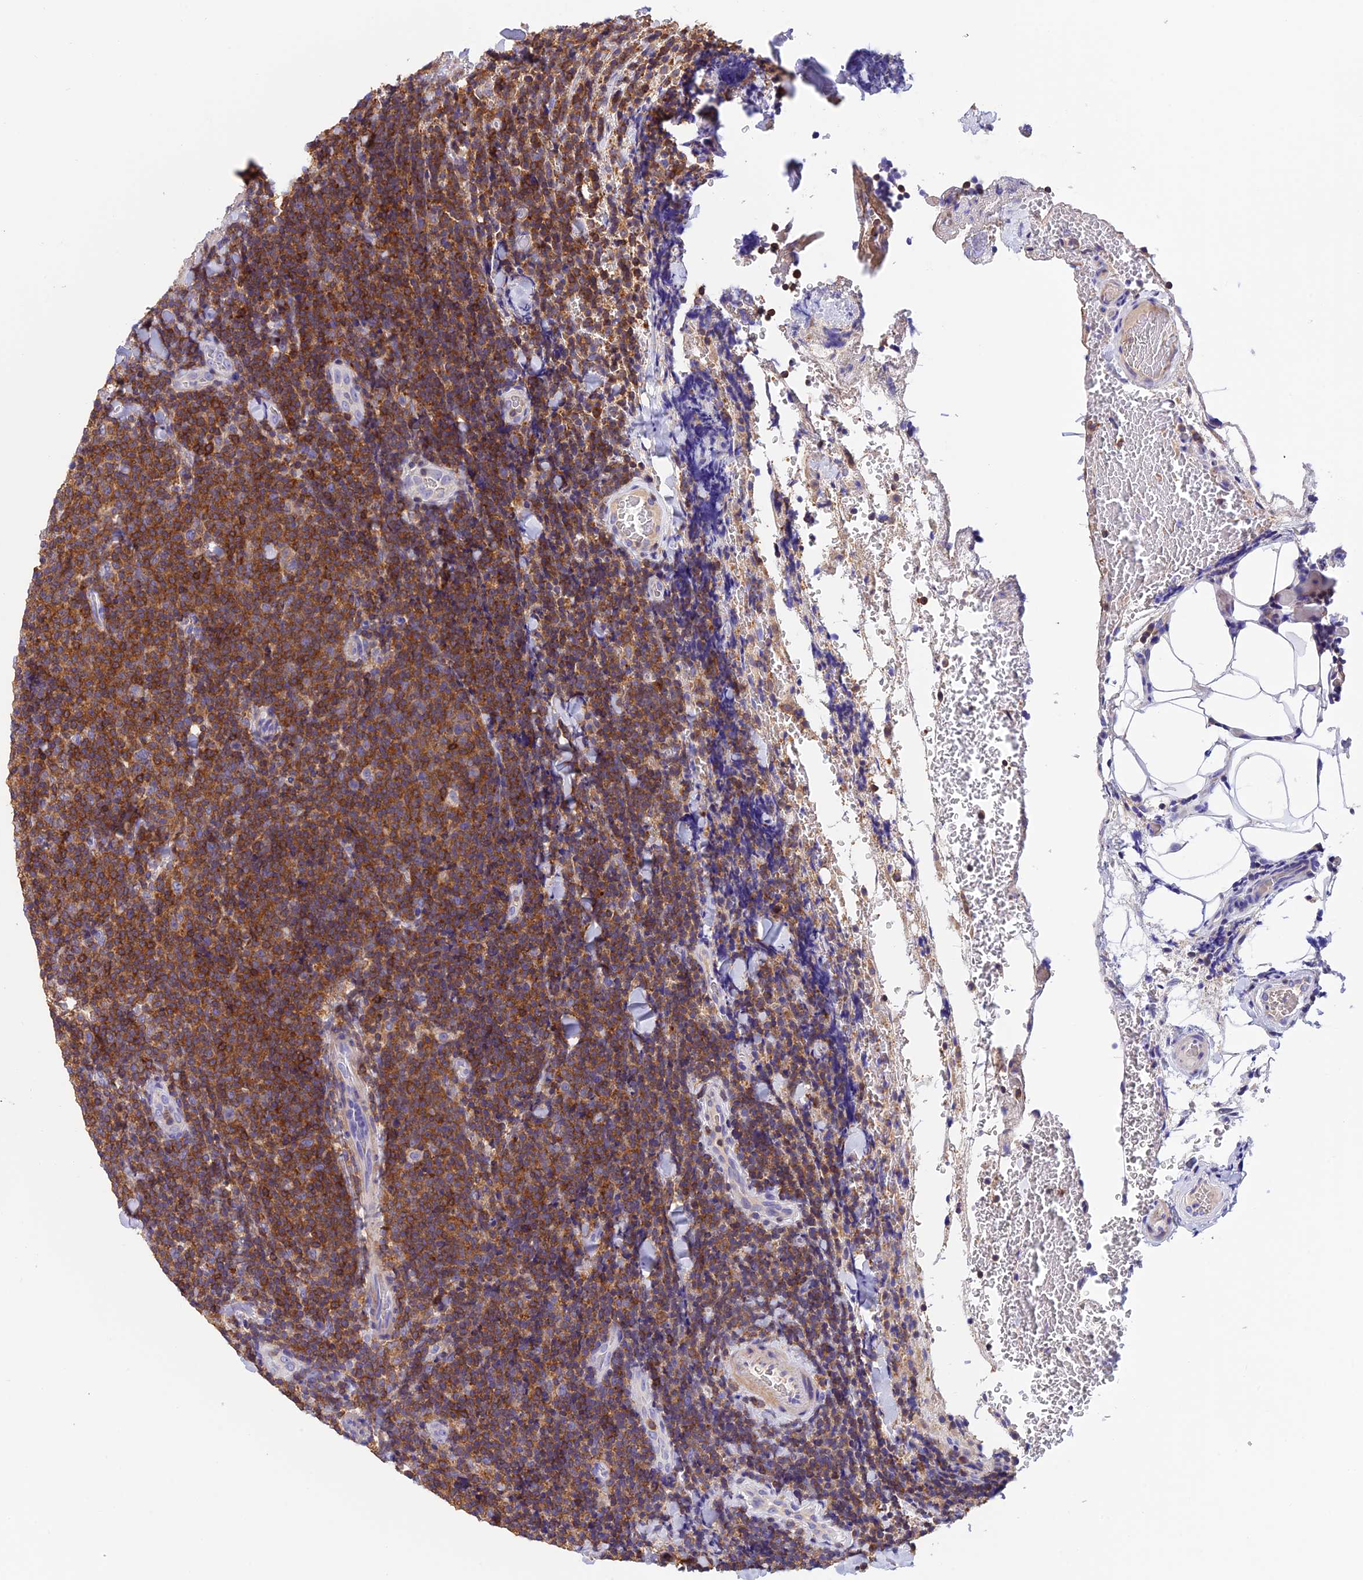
{"staining": {"intensity": "moderate", "quantity": ">75%", "location": "cytoplasmic/membranous"}, "tissue": "lymphoma", "cell_type": "Tumor cells", "image_type": "cancer", "snomed": [{"axis": "morphology", "description": "Malignant lymphoma, non-Hodgkin's type, Low grade"}, {"axis": "topography", "description": "Lymph node"}], "caption": "Low-grade malignant lymphoma, non-Hodgkin's type stained with IHC shows moderate cytoplasmic/membranous expression in approximately >75% of tumor cells.", "gene": "LPXN", "patient": {"sex": "male", "age": 66}}